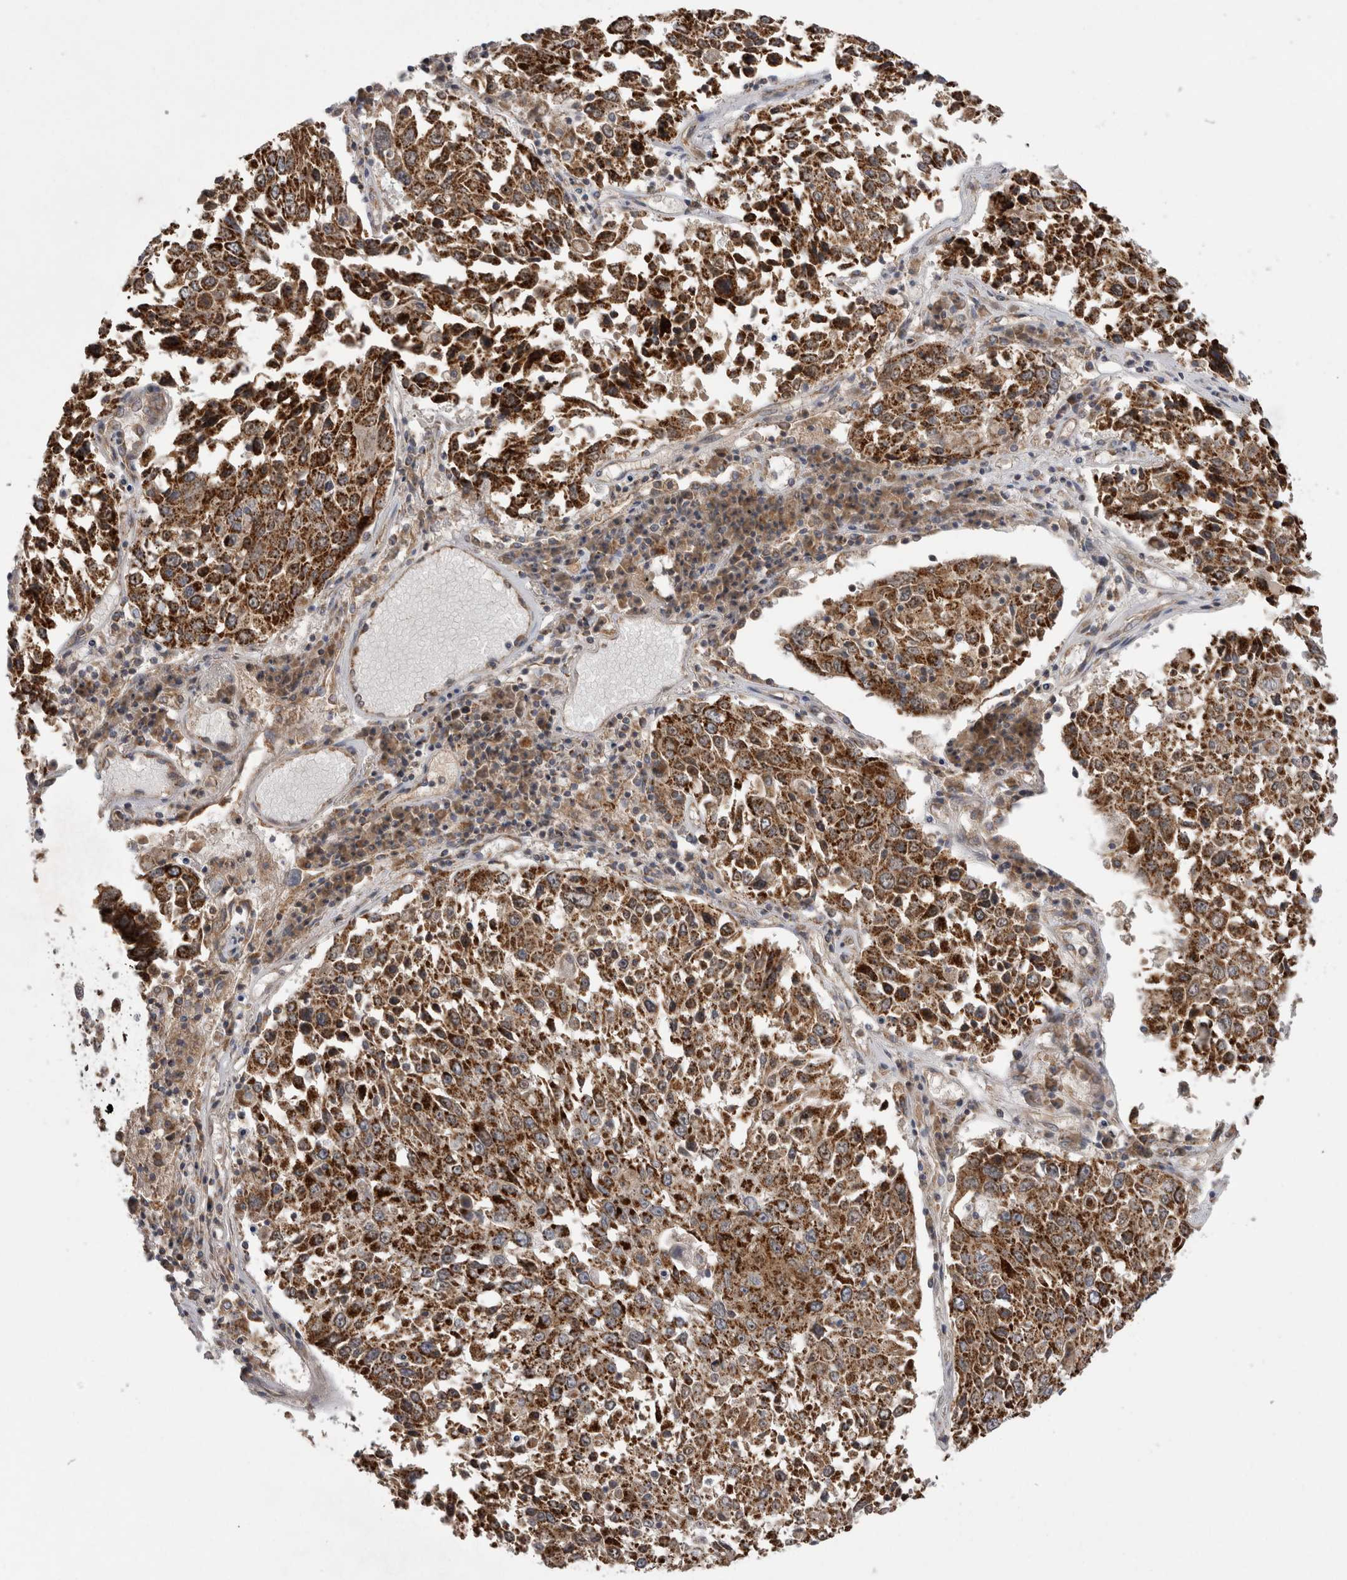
{"staining": {"intensity": "strong", "quantity": ">75%", "location": "cytoplasmic/membranous"}, "tissue": "lung cancer", "cell_type": "Tumor cells", "image_type": "cancer", "snomed": [{"axis": "morphology", "description": "Squamous cell carcinoma, NOS"}, {"axis": "topography", "description": "Lung"}], "caption": "Protein expression analysis of lung cancer shows strong cytoplasmic/membranous positivity in about >75% of tumor cells.", "gene": "DARS2", "patient": {"sex": "male", "age": 65}}